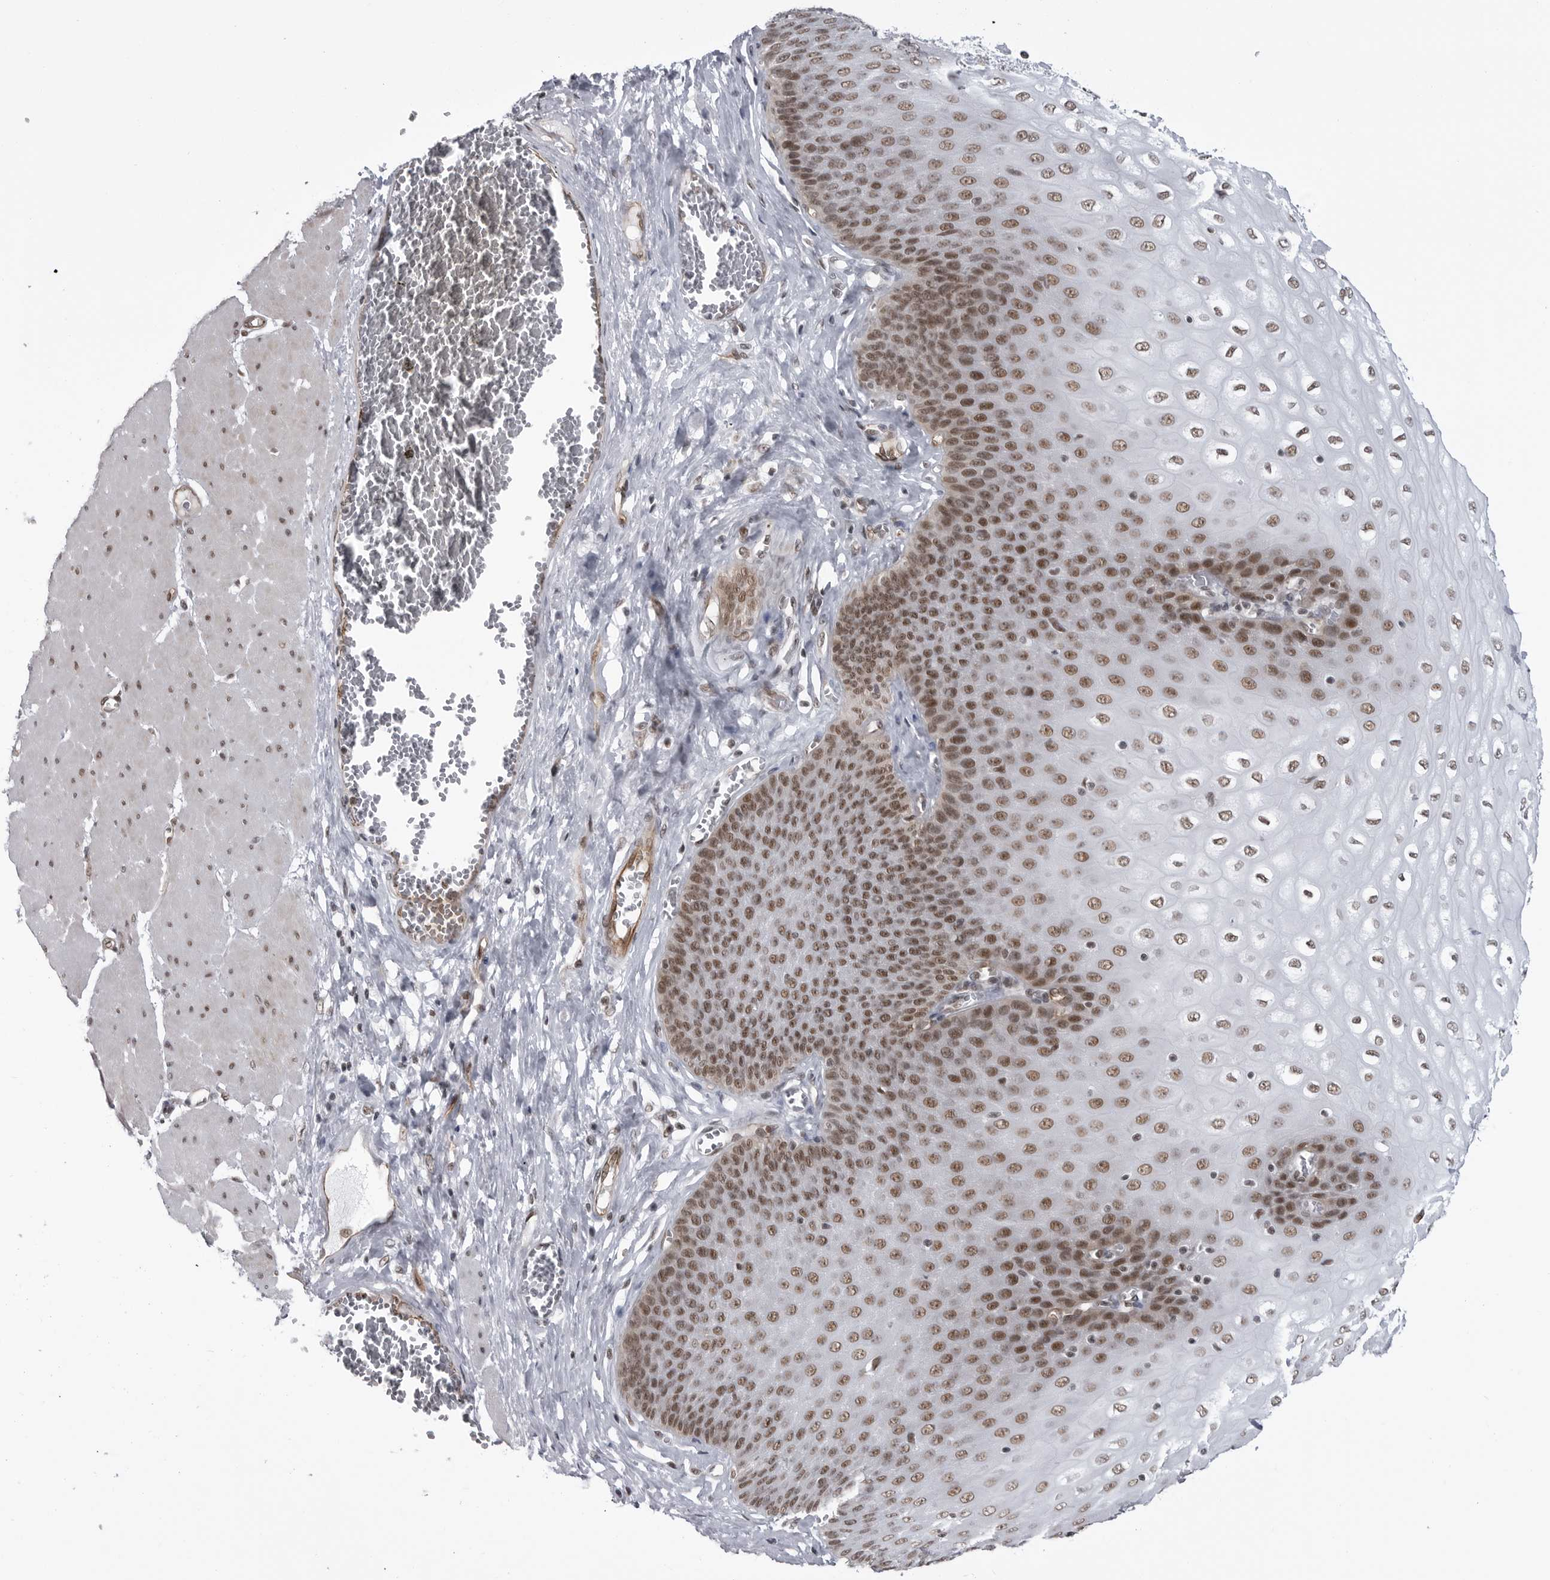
{"staining": {"intensity": "strong", "quantity": ">75%", "location": "nuclear"}, "tissue": "esophagus", "cell_type": "Squamous epithelial cells", "image_type": "normal", "snomed": [{"axis": "morphology", "description": "Normal tissue, NOS"}, {"axis": "topography", "description": "Esophagus"}], "caption": "Immunohistochemistry (IHC) (DAB (3,3'-diaminobenzidine)) staining of benign human esophagus displays strong nuclear protein staining in about >75% of squamous epithelial cells.", "gene": "RNF26", "patient": {"sex": "male", "age": 60}}